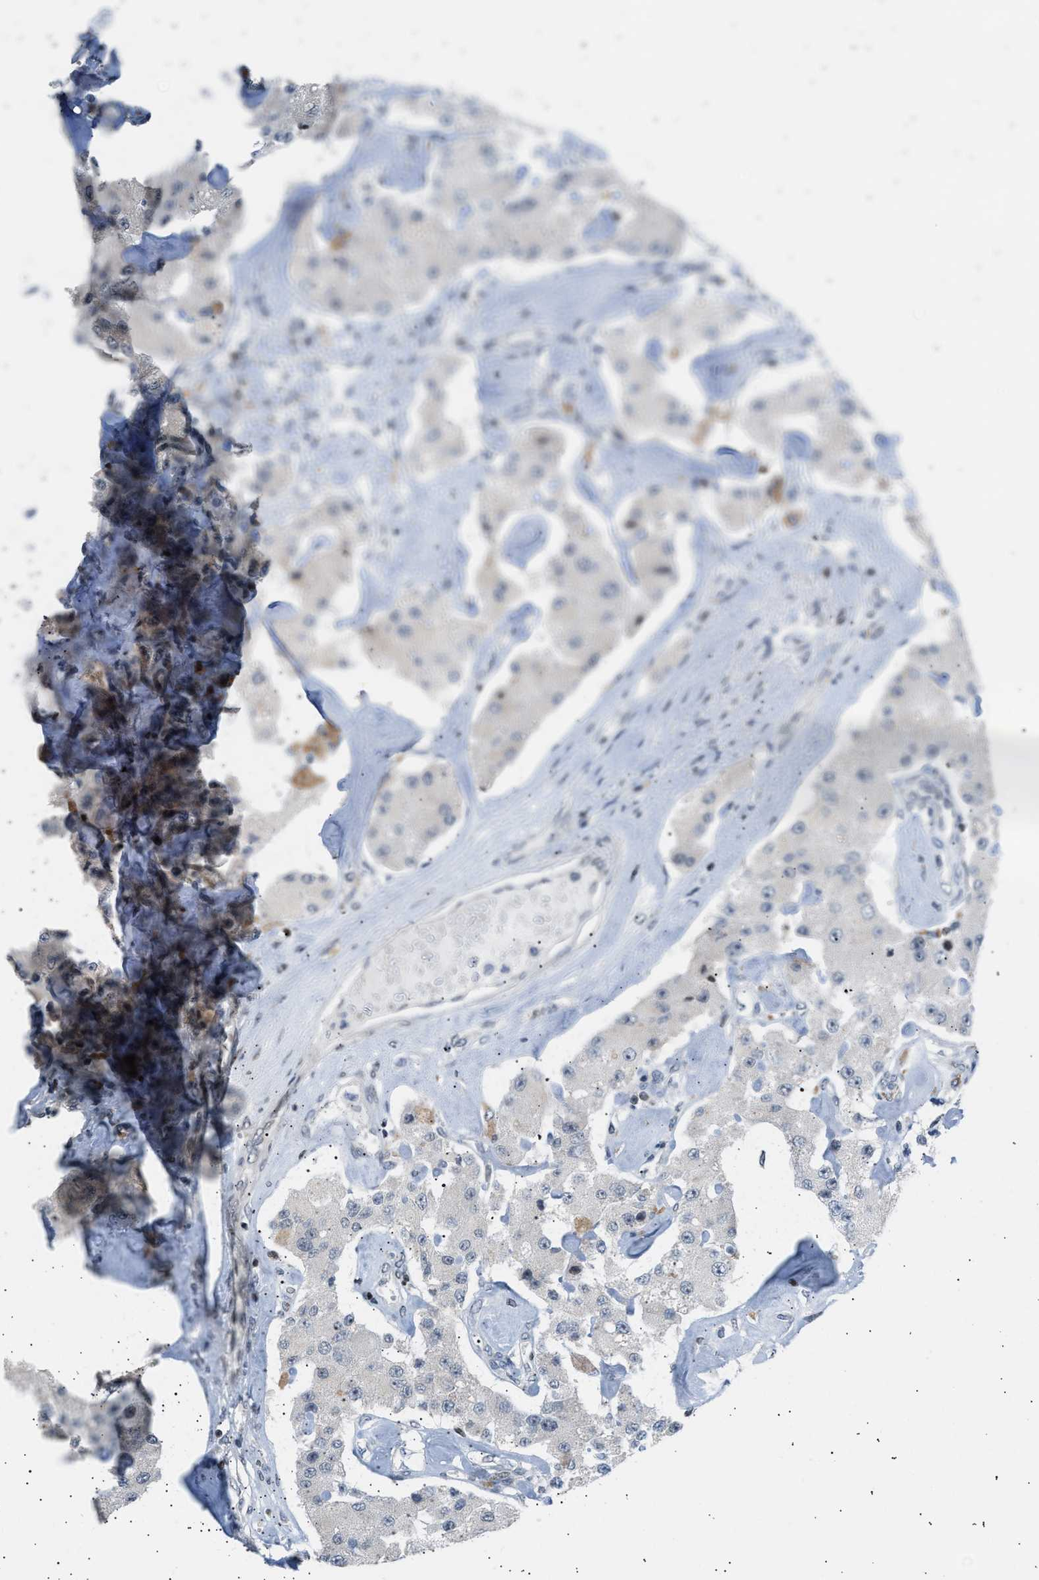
{"staining": {"intensity": "negative", "quantity": "none", "location": "none"}, "tissue": "carcinoid", "cell_type": "Tumor cells", "image_type": "cancer", "snomed": [{"axis": "morphology", "description": "Carcinoid, malignant, NOS"}, {"axis": "topography", "description": "Pancreas"}], "caption": "Immunohistochemistry histopathology image of neoplastic tissue: human carcinoid stained with DAB exhibits no significant protein positivity in tumor cells. (DAB (3,3'-diaminobenzidine) immunohistochemistry visualized using brightfield microscopy, high magnification).", "gene": "NPS", "patient": {"sex": "male", "age": 41}}